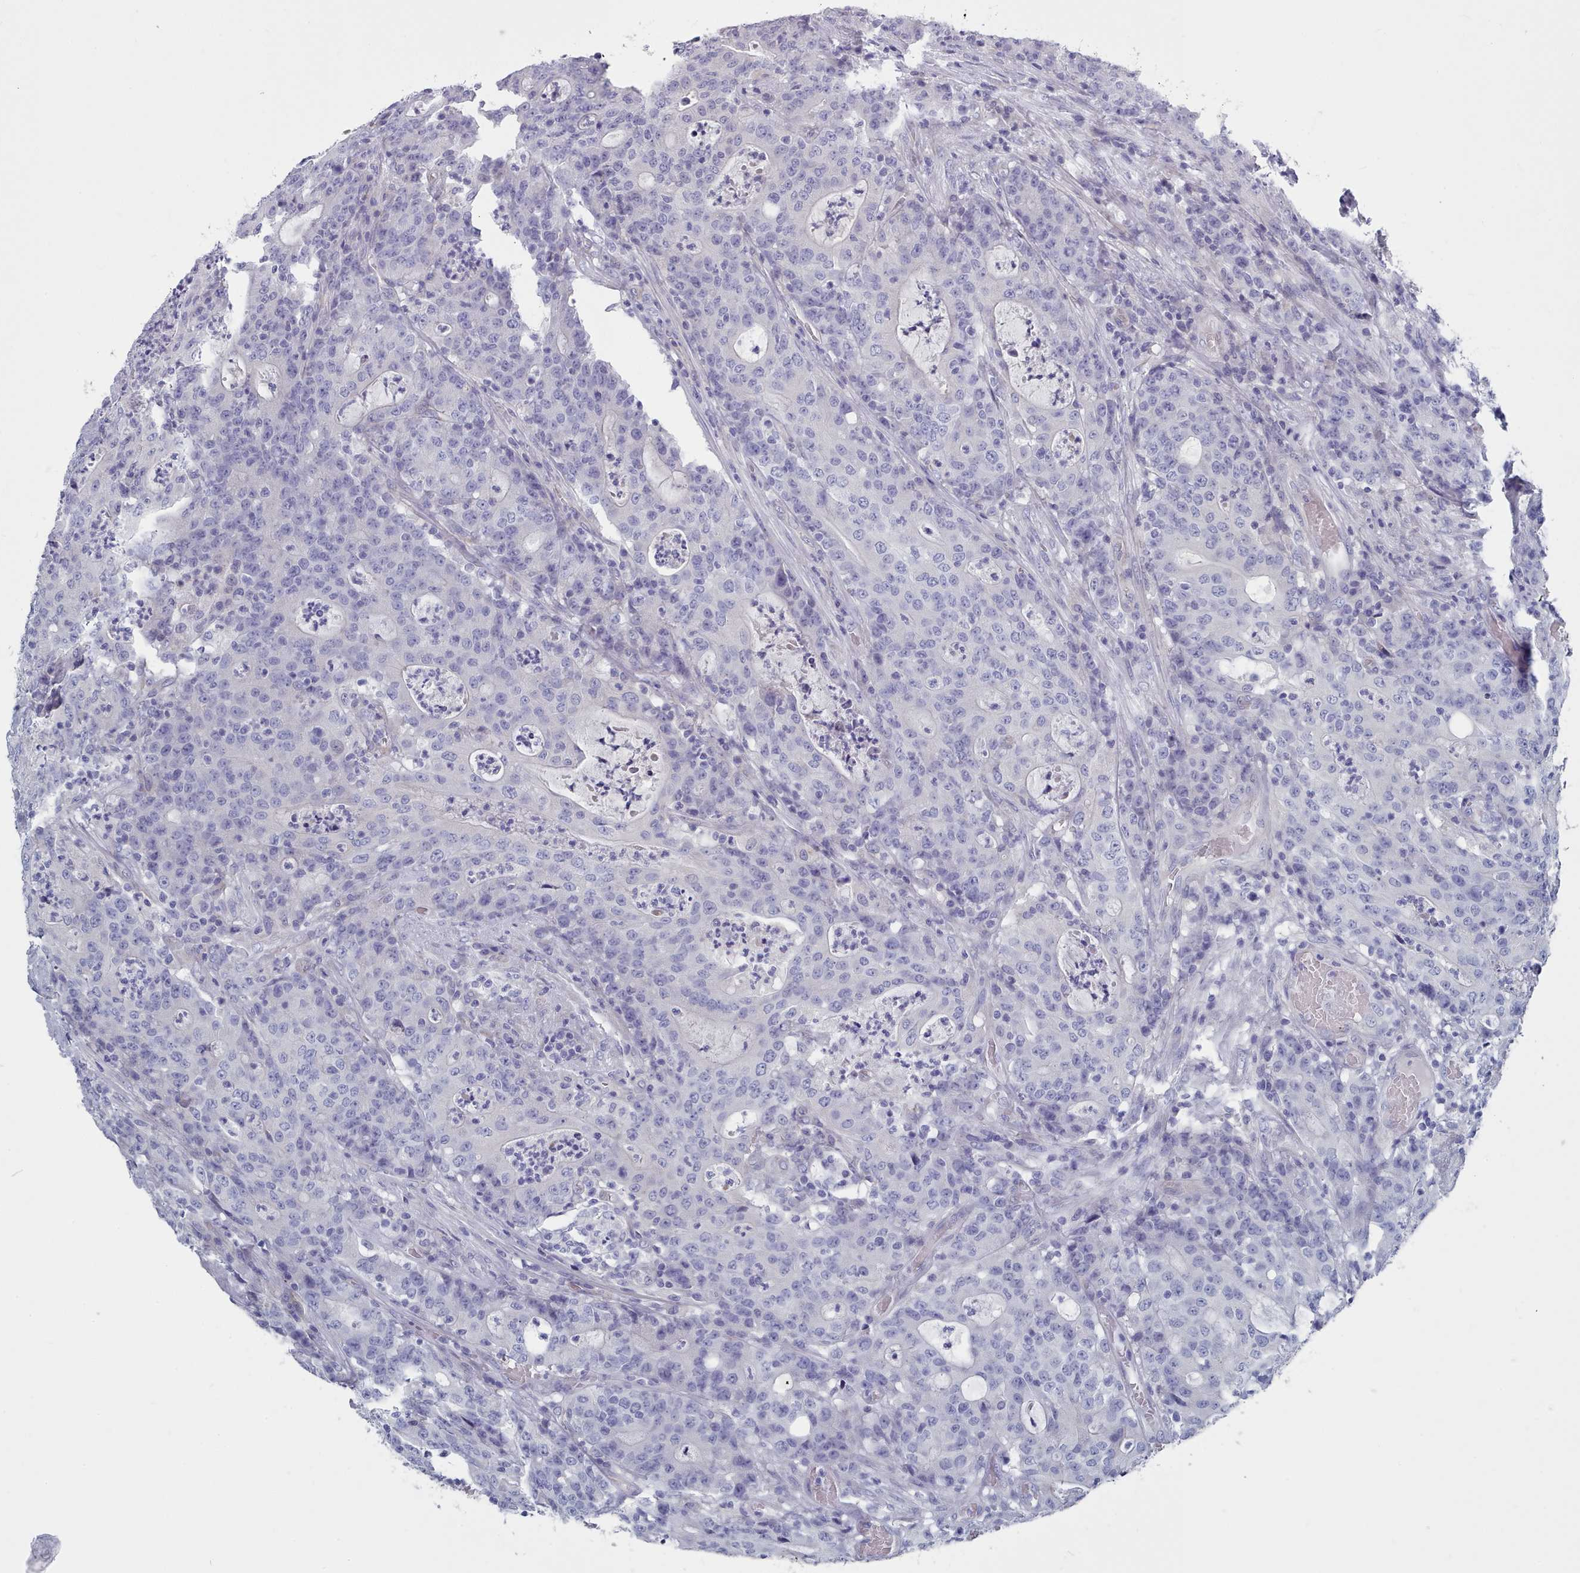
{"staining": {"intensity": "negative", "quantity": "none", "location": "none"}, "tissue": "colorectal cancer", "cell_type": "Tumor cells", "image_type": "cancer", "snomed": [{"axis": "morphology", "description": "Adenocarcinoma, NOS"}, {"axis": "topography", "description": "Colon"}], "caption": "The immunohistochemistry (IHC) micrograph has no significant expression in tumor cells of colorectal adenocarcinoma tissue.", "gene": "PDE4C", "patient": {"sex": "male", "age": 83}}